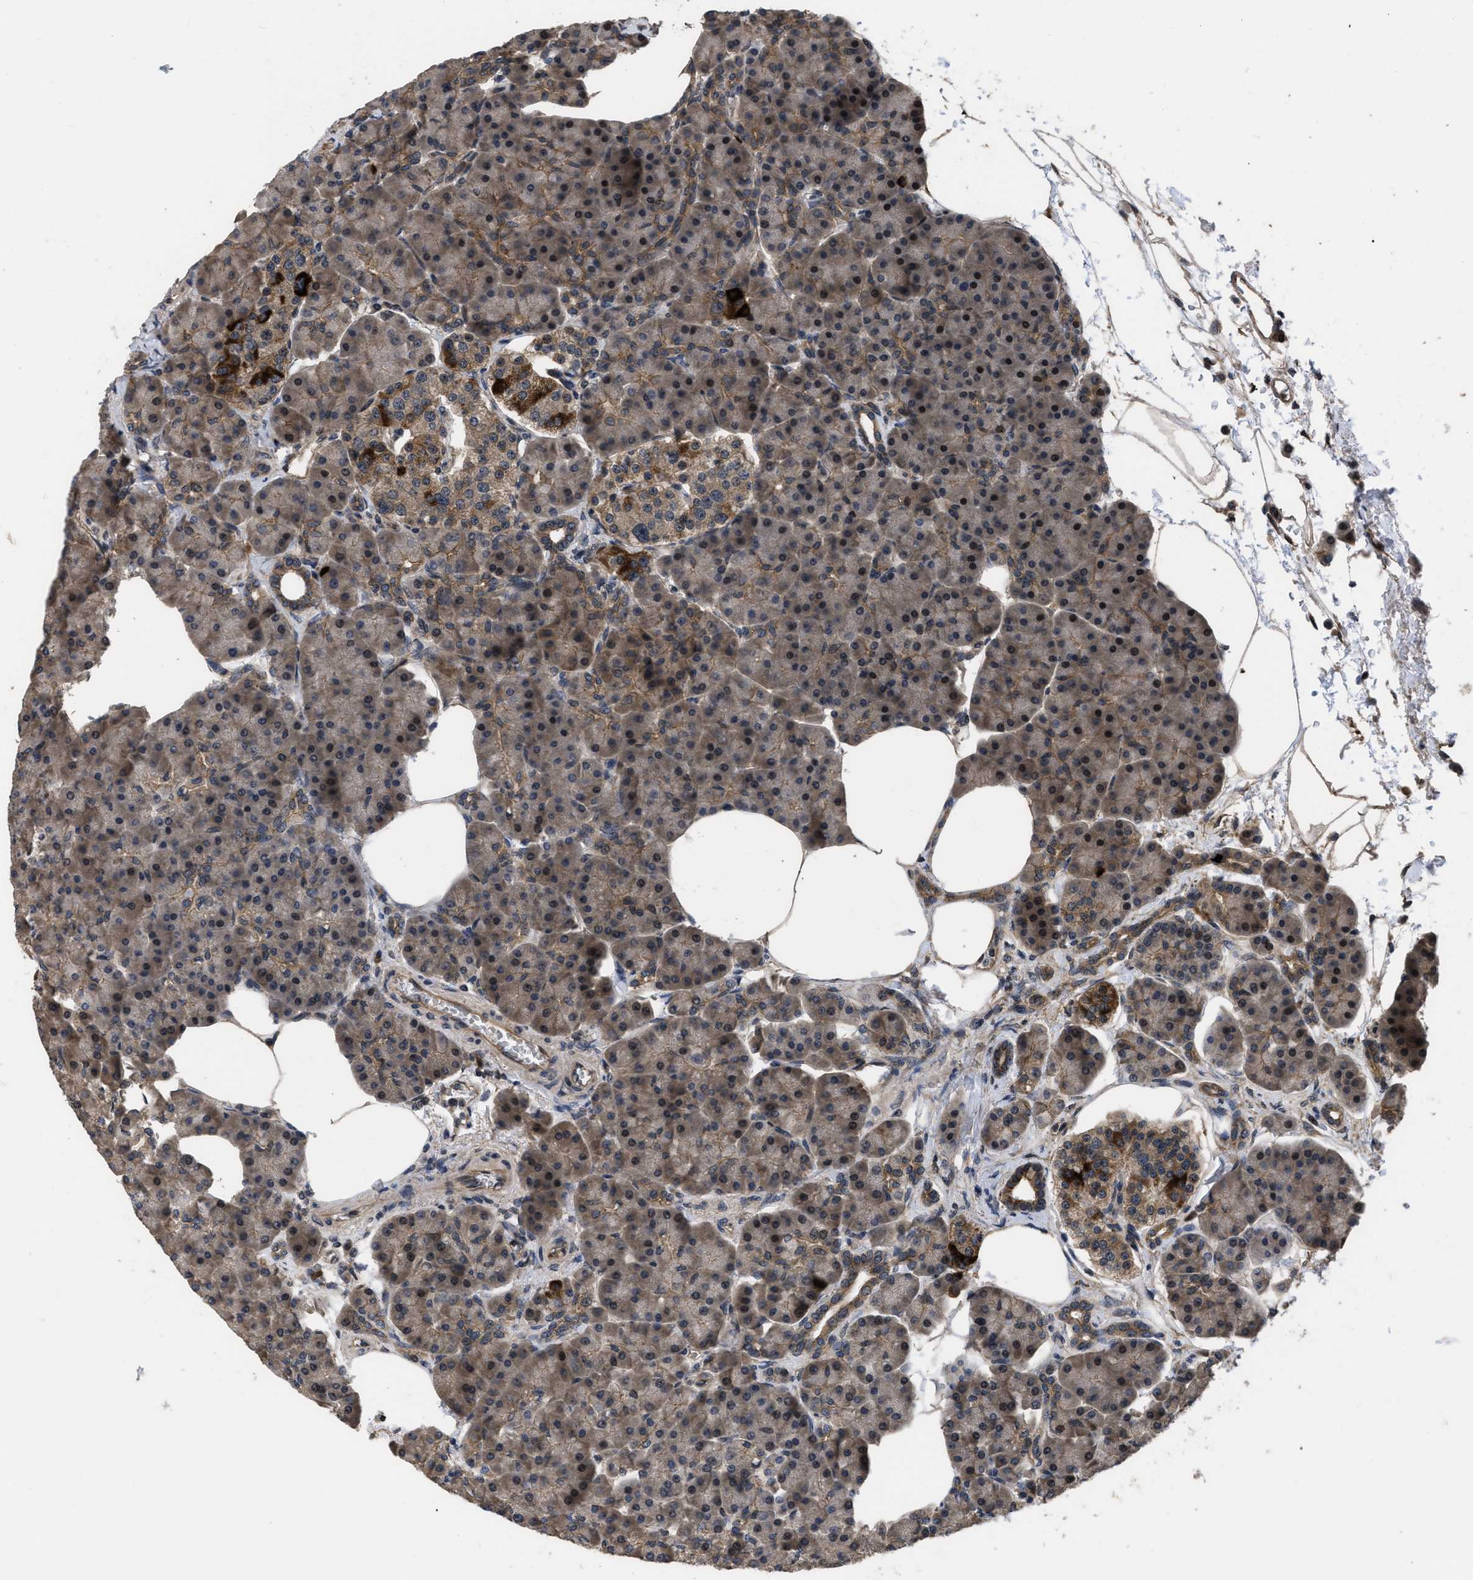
{"staining": {"intensity": "moderate", "quantity": ">75%", "location": "cytoplasmic/membranous,nuclear"}, "tissue": "pancreas", "cell_type": "Exocrine glandular cells", "image_type": "normal", "snomed": [{"axis": "morphology", "description": "Normal tissue, NOS"}, {"axis": "topography", "description": "Pancreas"}], "caption": "IHC image of benign pancreas: human pancreas stained using IHC displays medium levels of moderate protein expression localized specifically in the cytoplasmic/membranous,nuclear of exocrine glandular cells, appearing as a cytoplasmic/membranous,nuclear brown color.", "gene": "DNAJC14", "patient": {"sex": "female", "age": 70}}